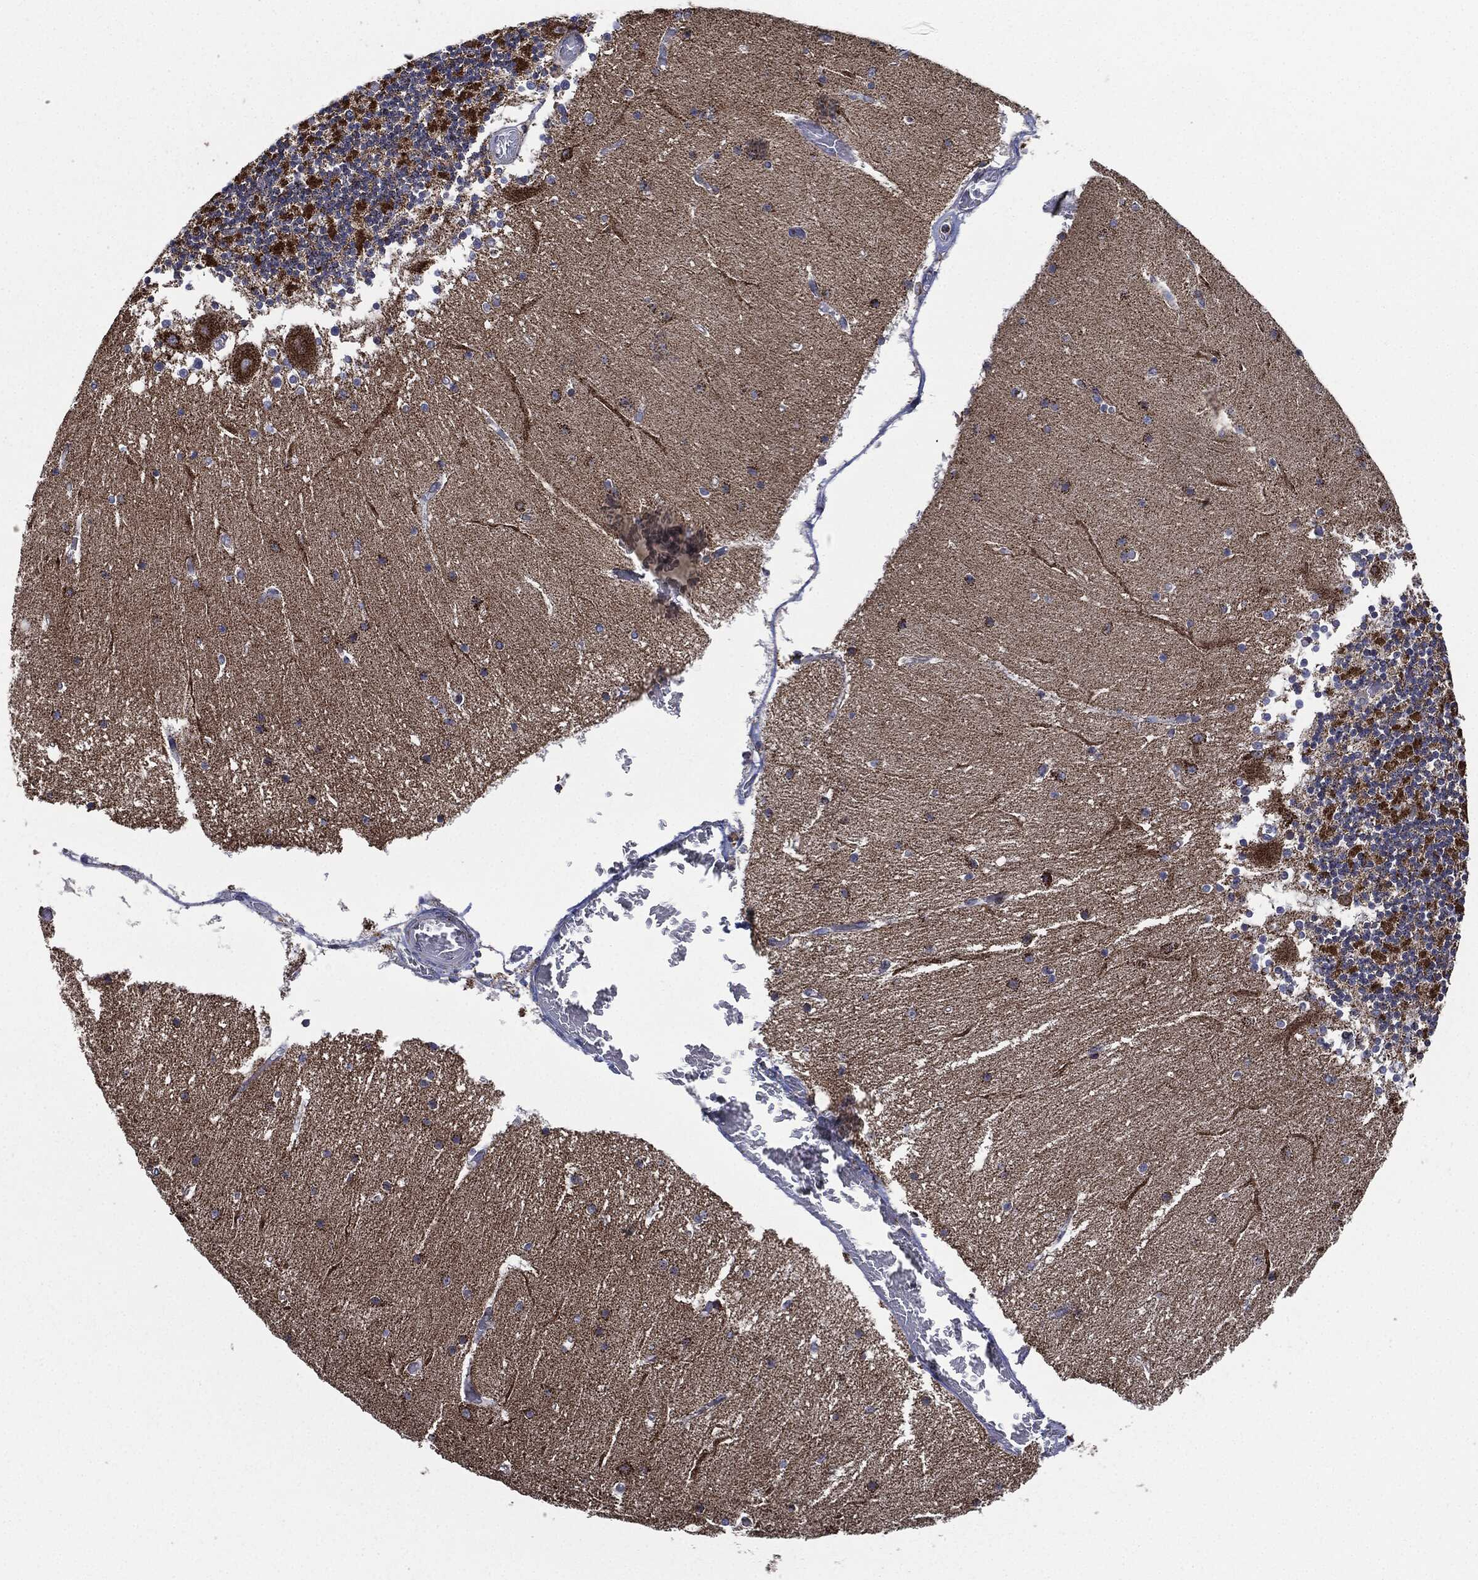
{"staining": {"intensity": "negative", "quantity": "none", "location": "none"}, "tissue": "cerebellum", "cell_type": "Cells in granular layer", "image_type": "normal", "snomed": [{"axis": "morphology", "description": "Normal tissue, NOS"}, {"axis": "topography", "description": "Cerebellum"}], "caption": "The image demonstrates no staining of cells in granular layer in benign cerebellum. (DAB immunohistochemistry (IHC) with hematoxylin counter stain).", "gene": "NDUFV2", "patient": {"sex": "female", "age": 28}}